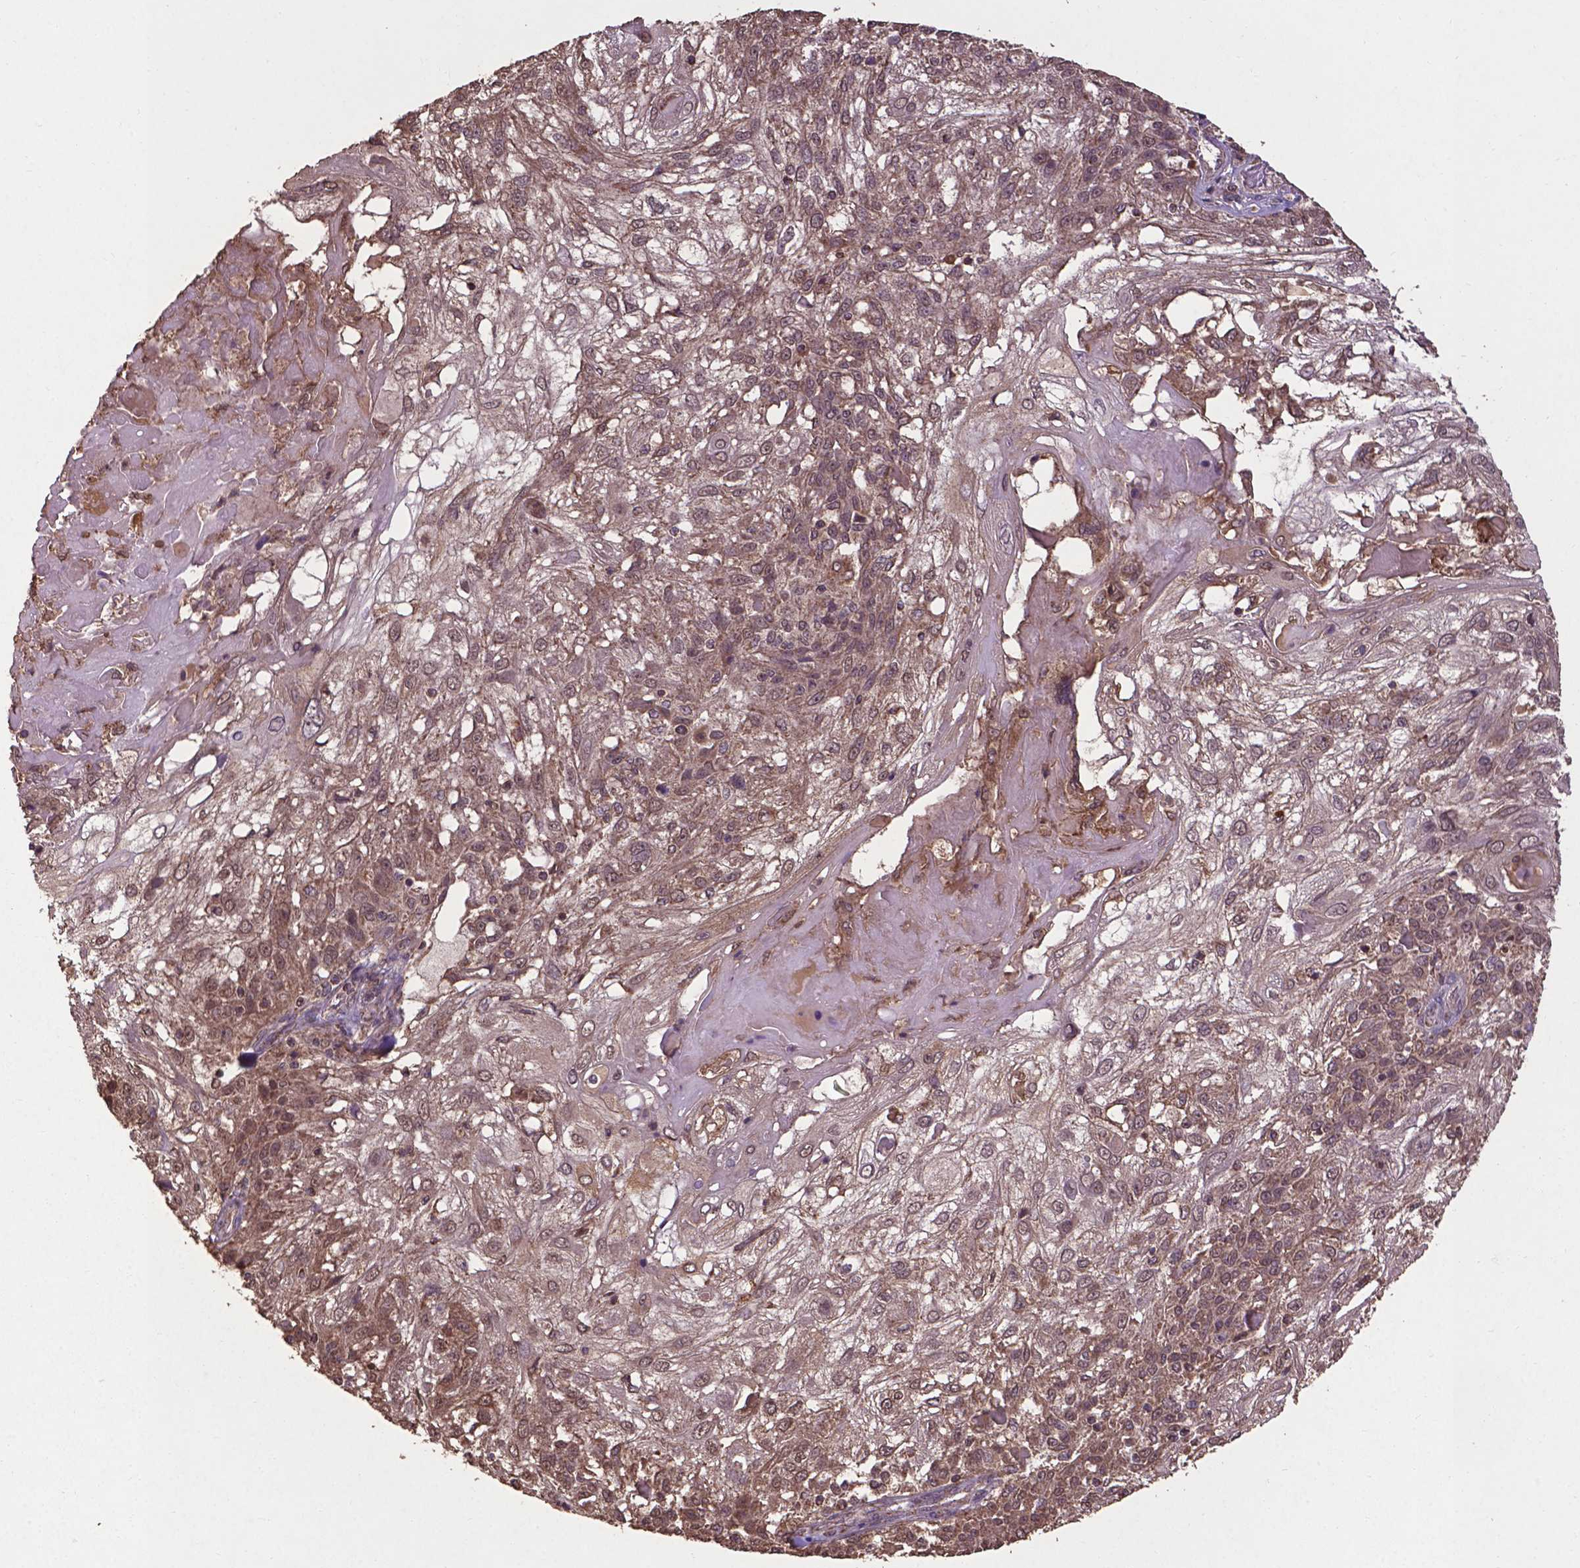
{"staining": {"intensity": "moderate", "quantity": ">75%", "location": "cytoplasmic/membranous,nuclear"}, "tissue": "skin cancer", "cell_type": "Tumor cells", "image_type": "cancer", "snomed": [{"axis": "morphology", "description": "Normal tissue, NOS"}, {"axis": "morphology", "description": "Squamous cell carcinoma, NOS"}, {"axis": "topography", "description": "Skin"}], "caption": "Moderate cytoplasmic/membranous and nuclear positivity for a protein is appreciated in about >75% of tumor cells of skin squamous cell carcinoma using immunohistochemistry.", "gene": "DCAF1", "patient": {"sex": "female", "age": 83}}